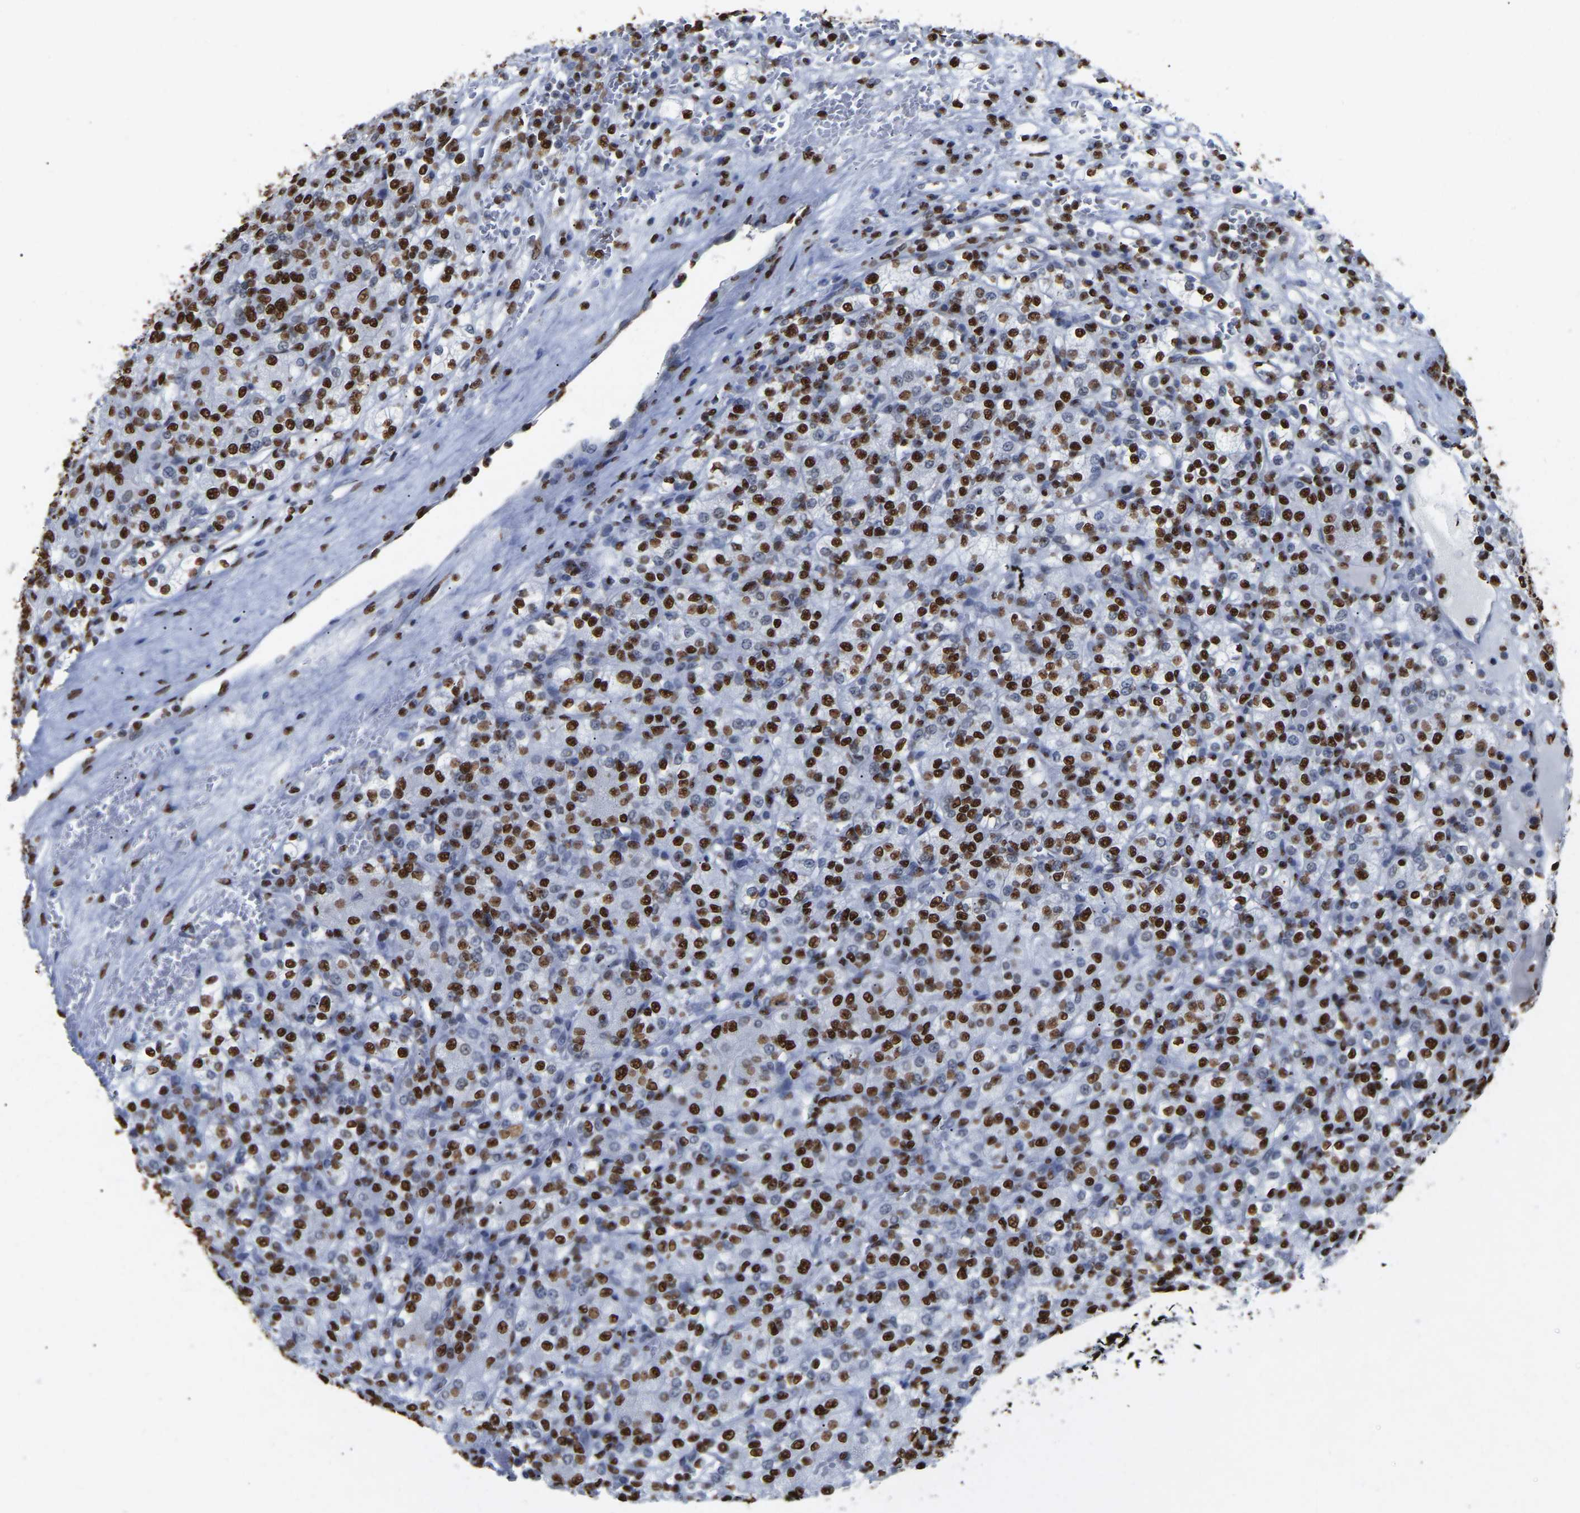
{"staining": {"intensity": "strong", "quantity": ">75%", "location": "nuclear"}, "tissue": "renal cancer", "cell_type": "Tumor cells", "image_type": "cancer", "snomed": [{"axis": "morphology", "description": "Adenocarcinoma, NOS"}, {"axis": "topography", "description": "Kidney"}], "caption": "A histopathology image of renal adenocarcinoma stained for a protein reveals strong nuclear brown staining in tumor cells.", "gene": "RBL2", "patient": {"sex": "male", "age": 77}}